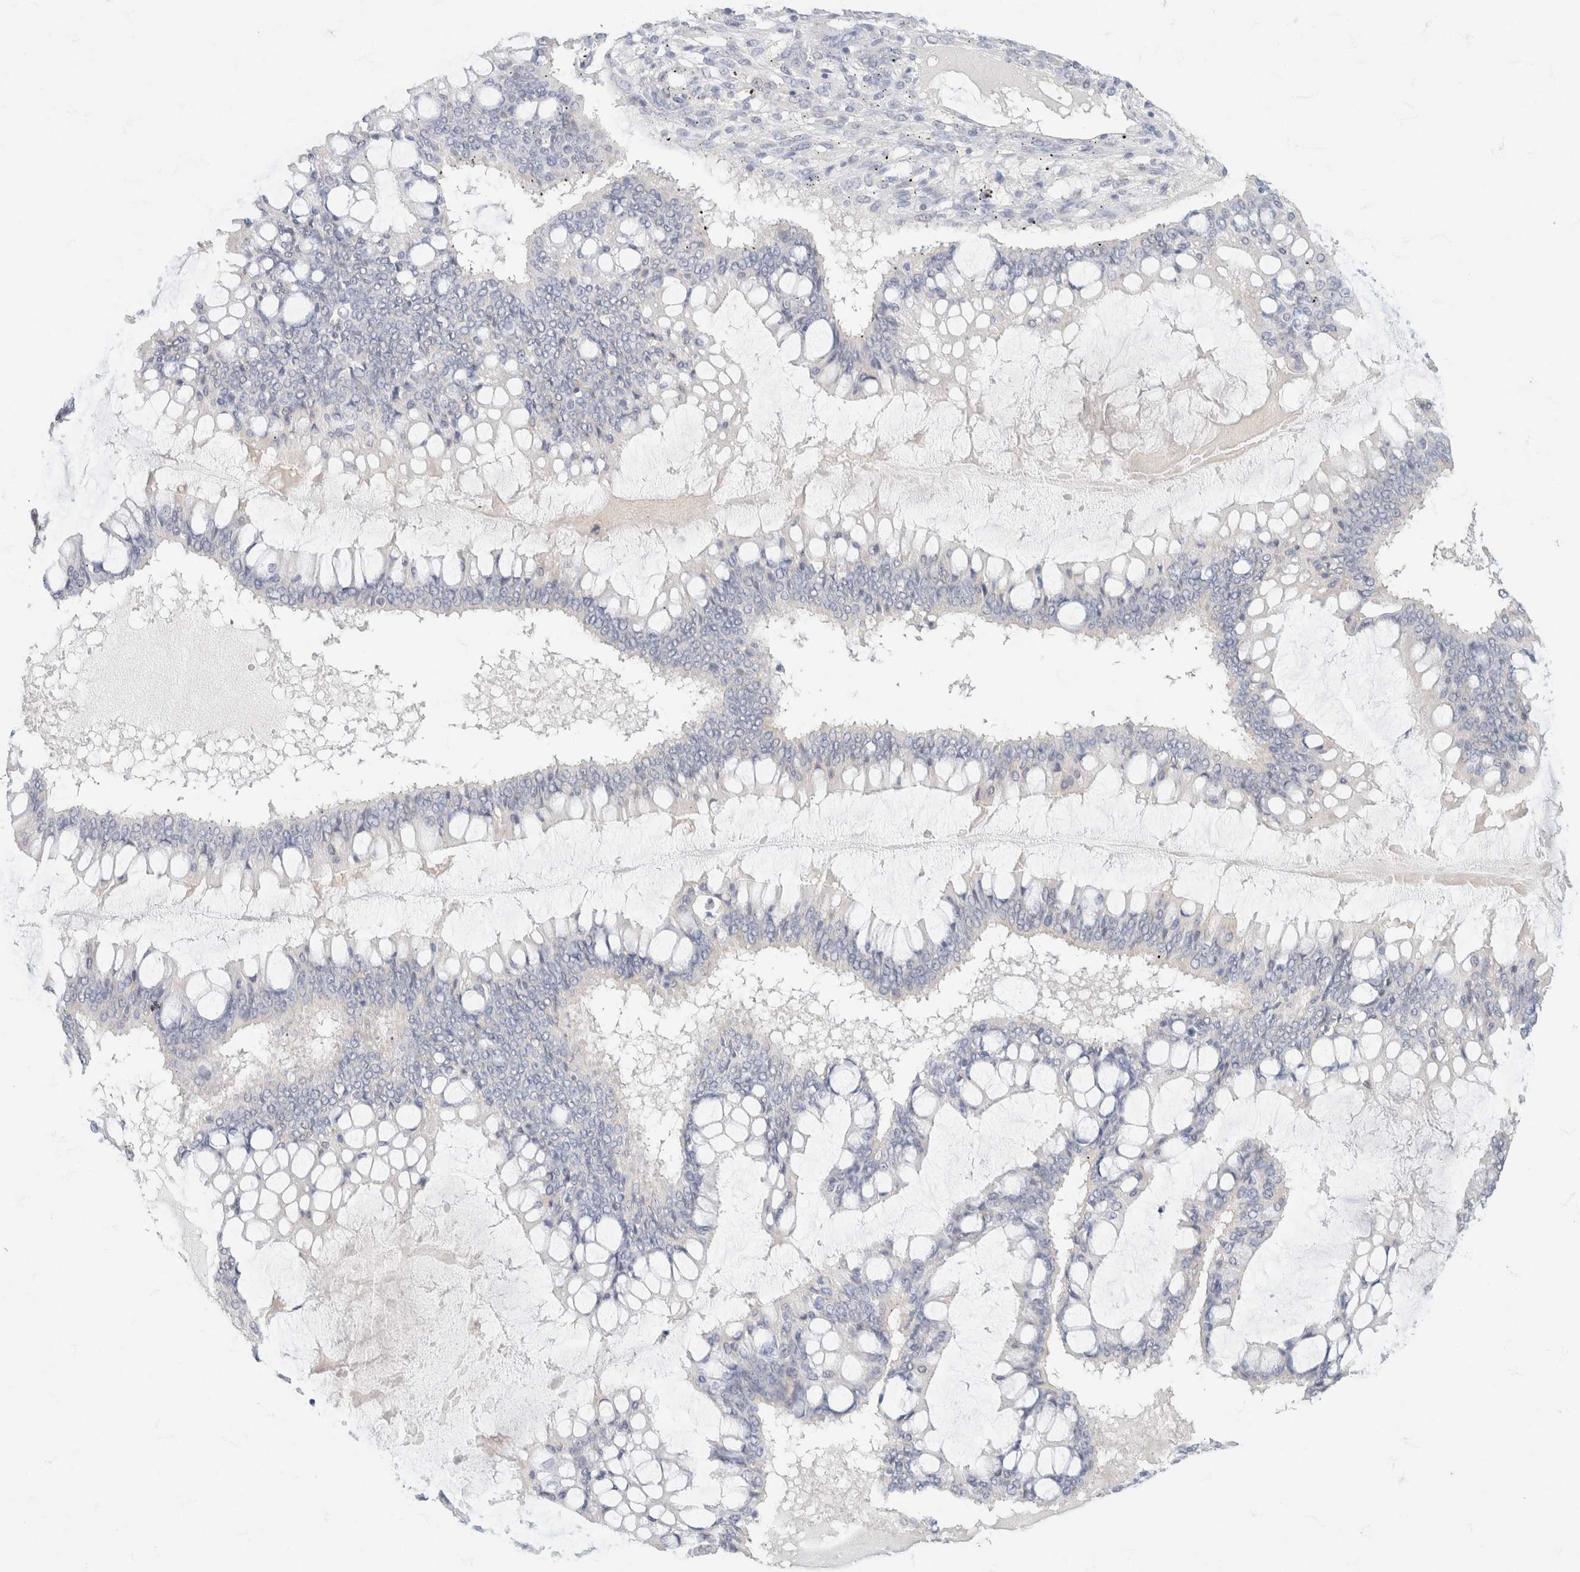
{"staining": {"intensity": "negative", "quantity": "none", "location": "none"}, "tissue": "ovarian cancer", "cell_type": "Tumor cells", "image_type": "cancer", "snomed": [{"axis": "morphology", "description": "Cystadenocarcinoma, mucinous, NOS"}, {"axis": "topography", "description": "Ovary"}], "caption": "High magnification brightfield microscopy of ovarian cancer stained with DAB (brown) and counterstained with hematoxylin (blue): tumor cells show no significant positivity.", "gene": "CA12", "patient": {"sex": "female", "age": 73}}